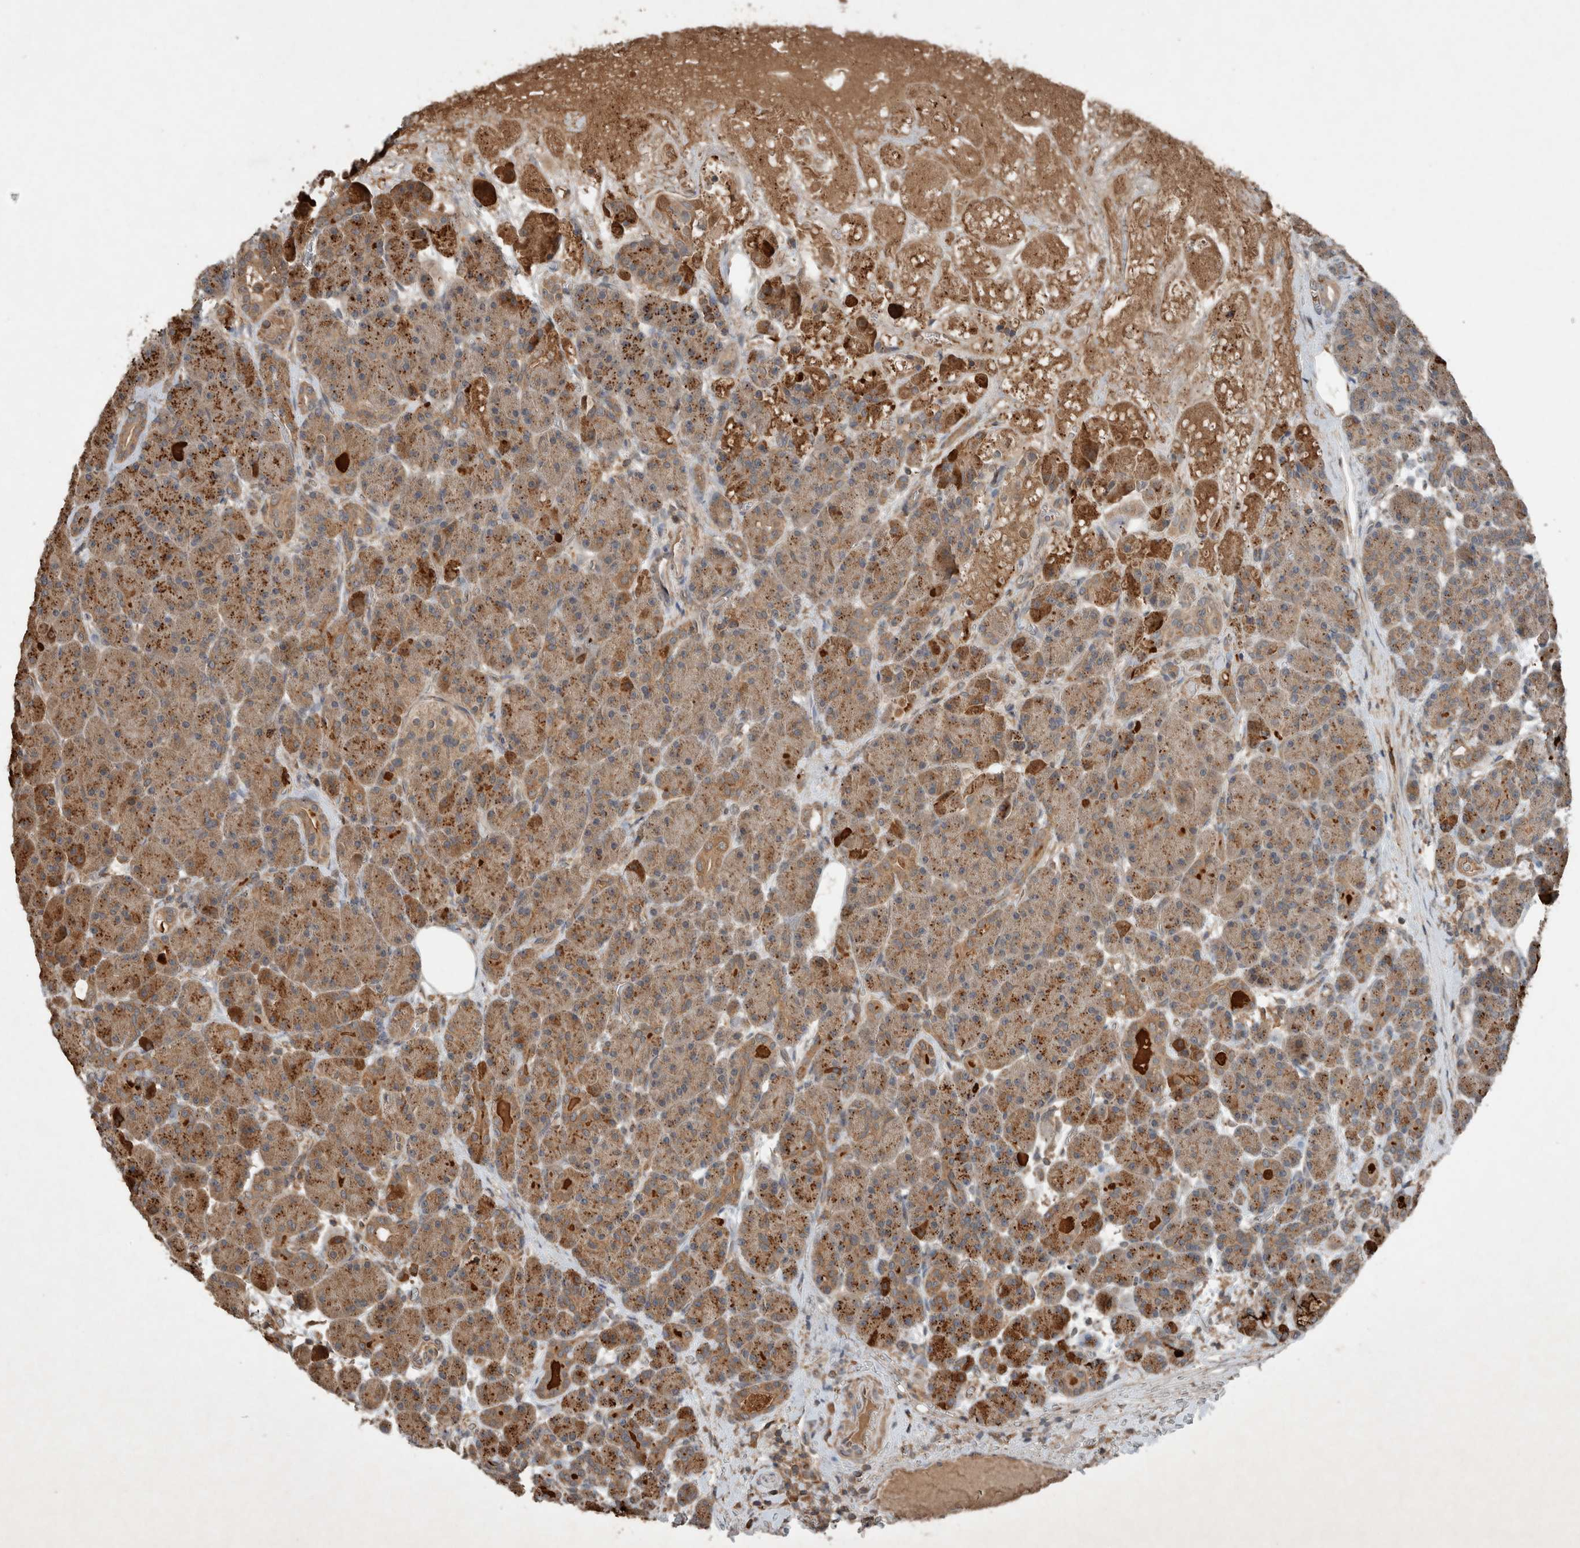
{"staining": {"intensity": "moderate", "quantity": "25%-75%", "location": "cytoplasmic/membranous"}, "tissue": "pancreas", "cell_type": "Exocrine glandular cells", "image_type": "normal", "snomed": [{"axis": "morphology", "description": "Normal tissue, NOS"}, {"axis": "topography", "description": "Pancreas"}], "caption": "The immunohistochemical stain labels moderate cytoplasmic/membranous expression in exocrine glandular cells of normal pancreas. (DAB IHC with brightfield microscopy, high magnification).", "gene": "KLK14", "patient": {"sex": "male", "age": 63}}